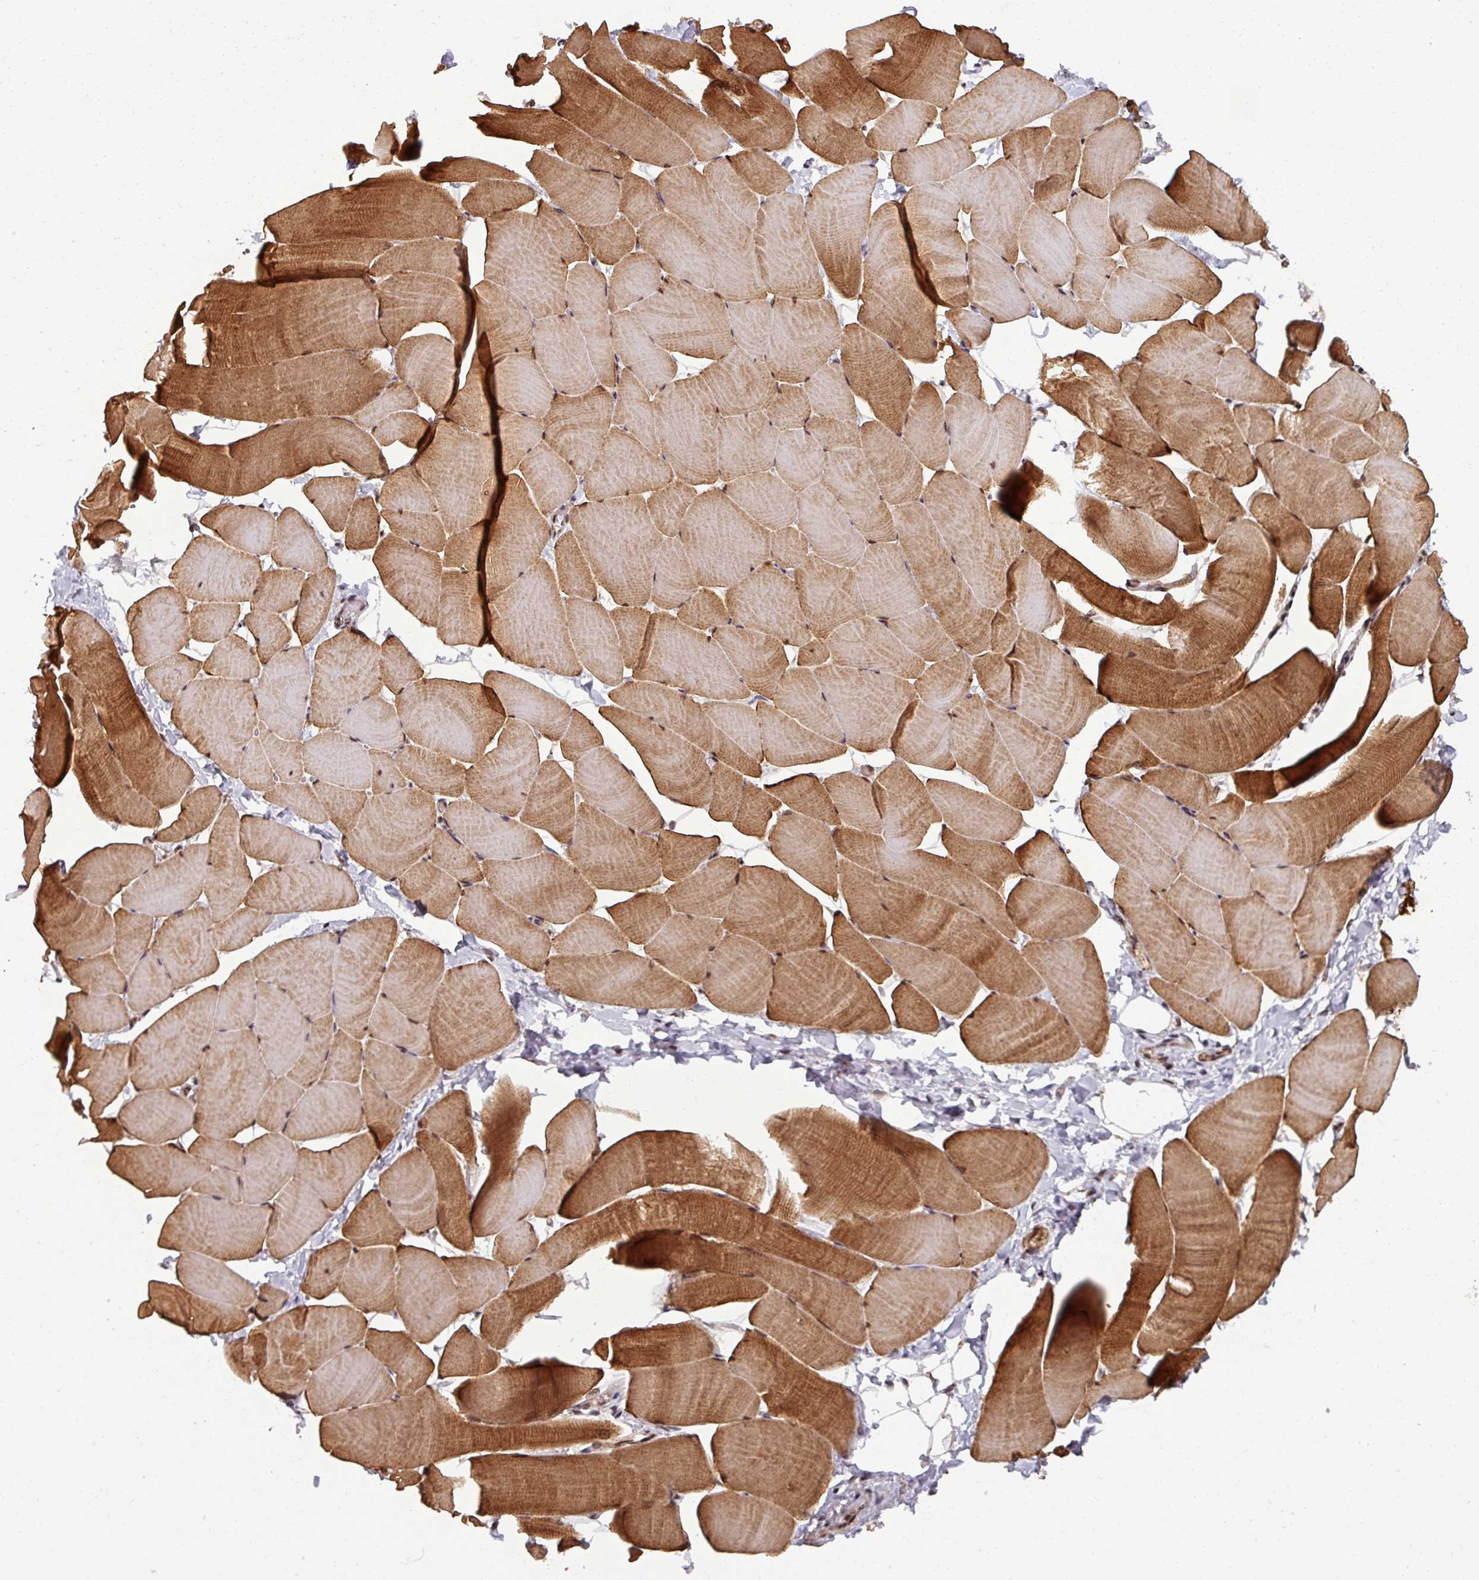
{"staining": {"intensity": "moderate", "quantity": "25%-75%", "location": "cytoplasmic/membranous,nuclear"}, "tissue": "skeletal muscle", "cell_type": "Myocytes", "image_type": "normal", "snomed": [{"axis": "morphology", "description": "Normal tissue, NOS"}, {"axis": "topography", "description": "Skeletal muscle"}], "caption": "Immunohistochemical staining of normal skeletal muscle shows moderate cytoplasmic/membranous,nuclear protein staining in about 25%-75% of myocytes. The protein is stained brown, and the nuclei are stained in blue (DAB IHC with brightfield microscopy, high magnification).", "gene": "SWI5", "patient": {"sex": "male", "age": 25}}